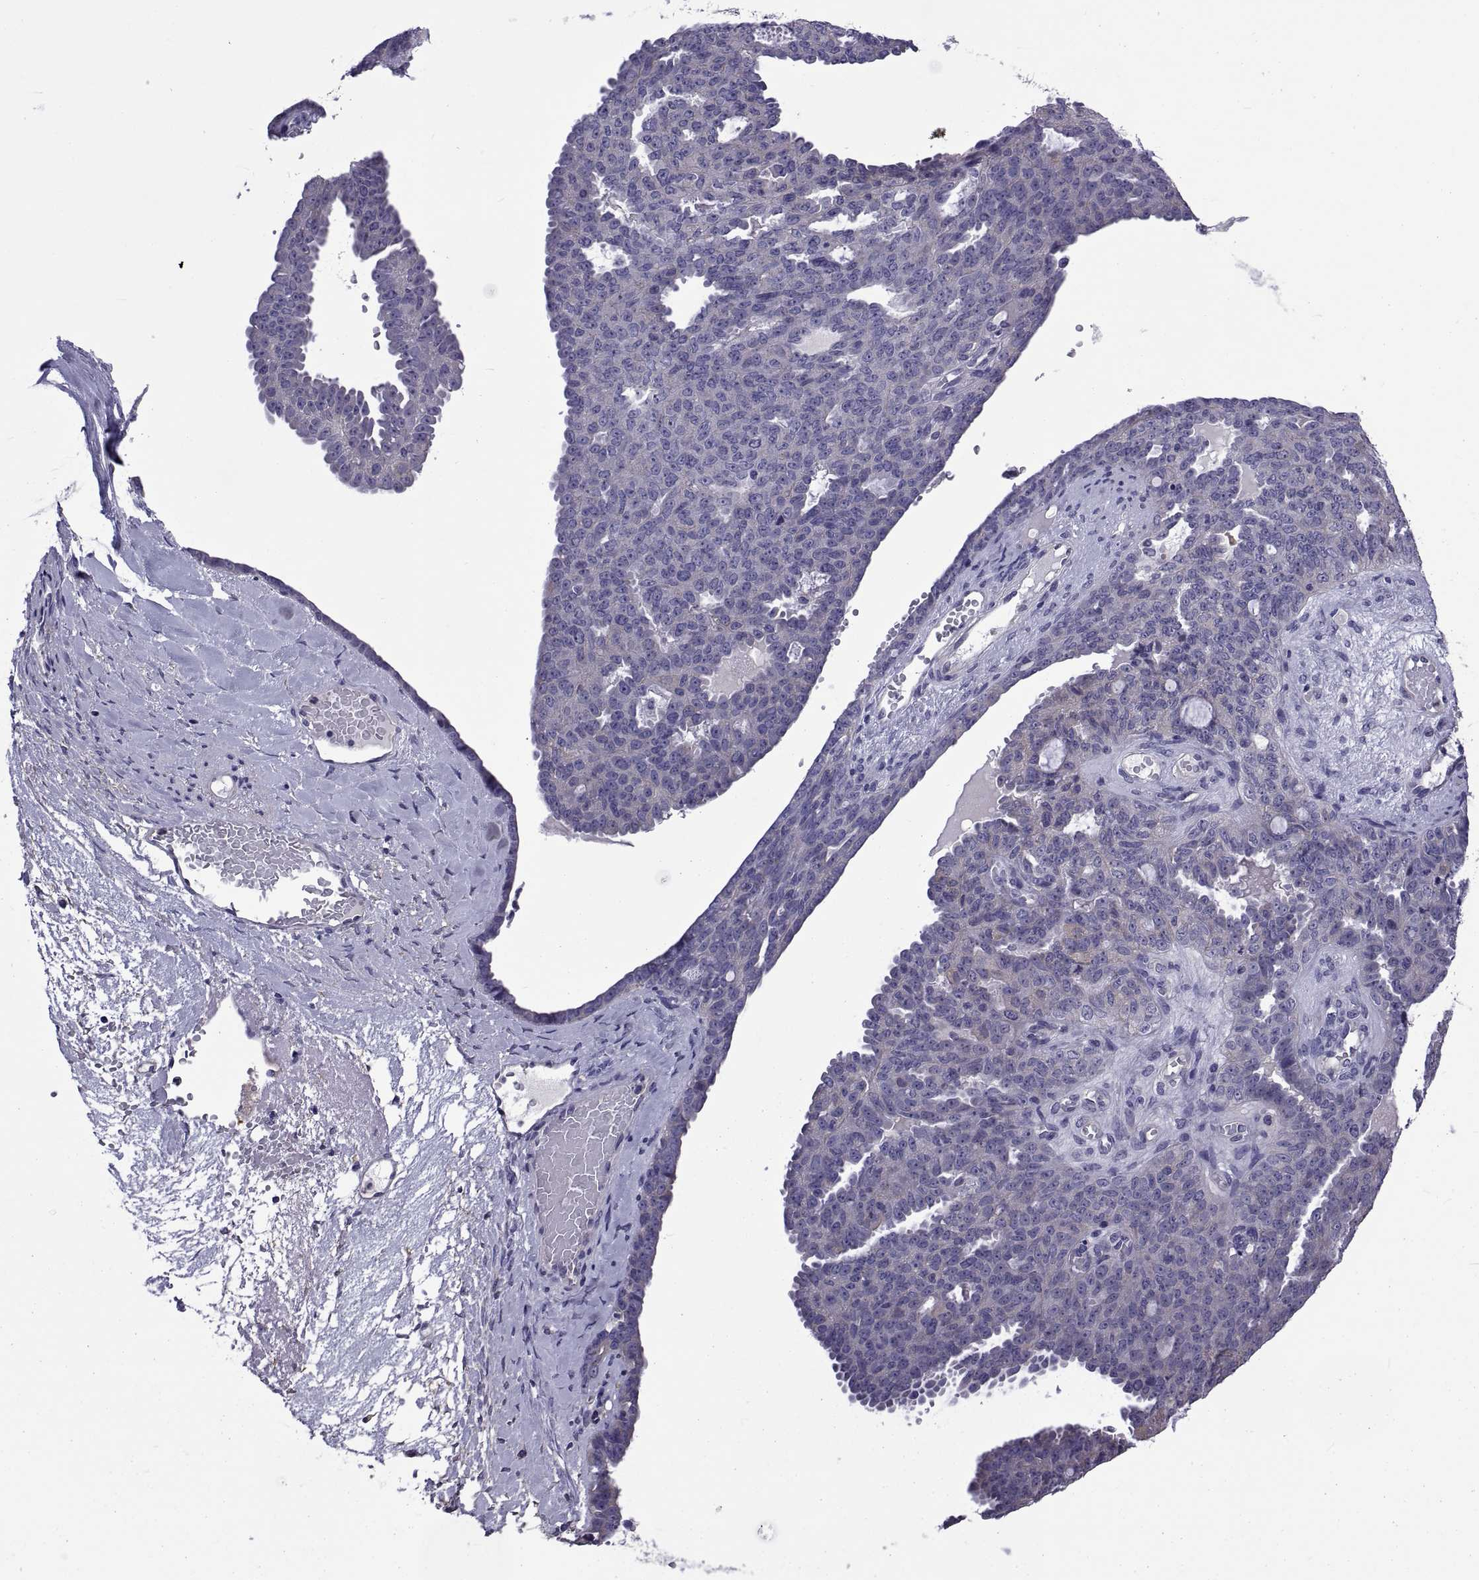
{"staining": {"intensity": "negative", "quantity": "none", "location": "none"}, "tissue": "ovarian cancer", "cell_type": "Tumor cells", "image_type": "cancer", "snomed": [{"axis": "morphology", "description": "Cystadenocarcinoma, serous, NOS"}, {"axis": "topography", "description": "Ovary"}], "caption": "A micrograph of ovarian cancer stained for a protein exhibits no brown staining in tumor cells.", "gene": "TMC3", "patient": {"sex": "female", "age": 71}}